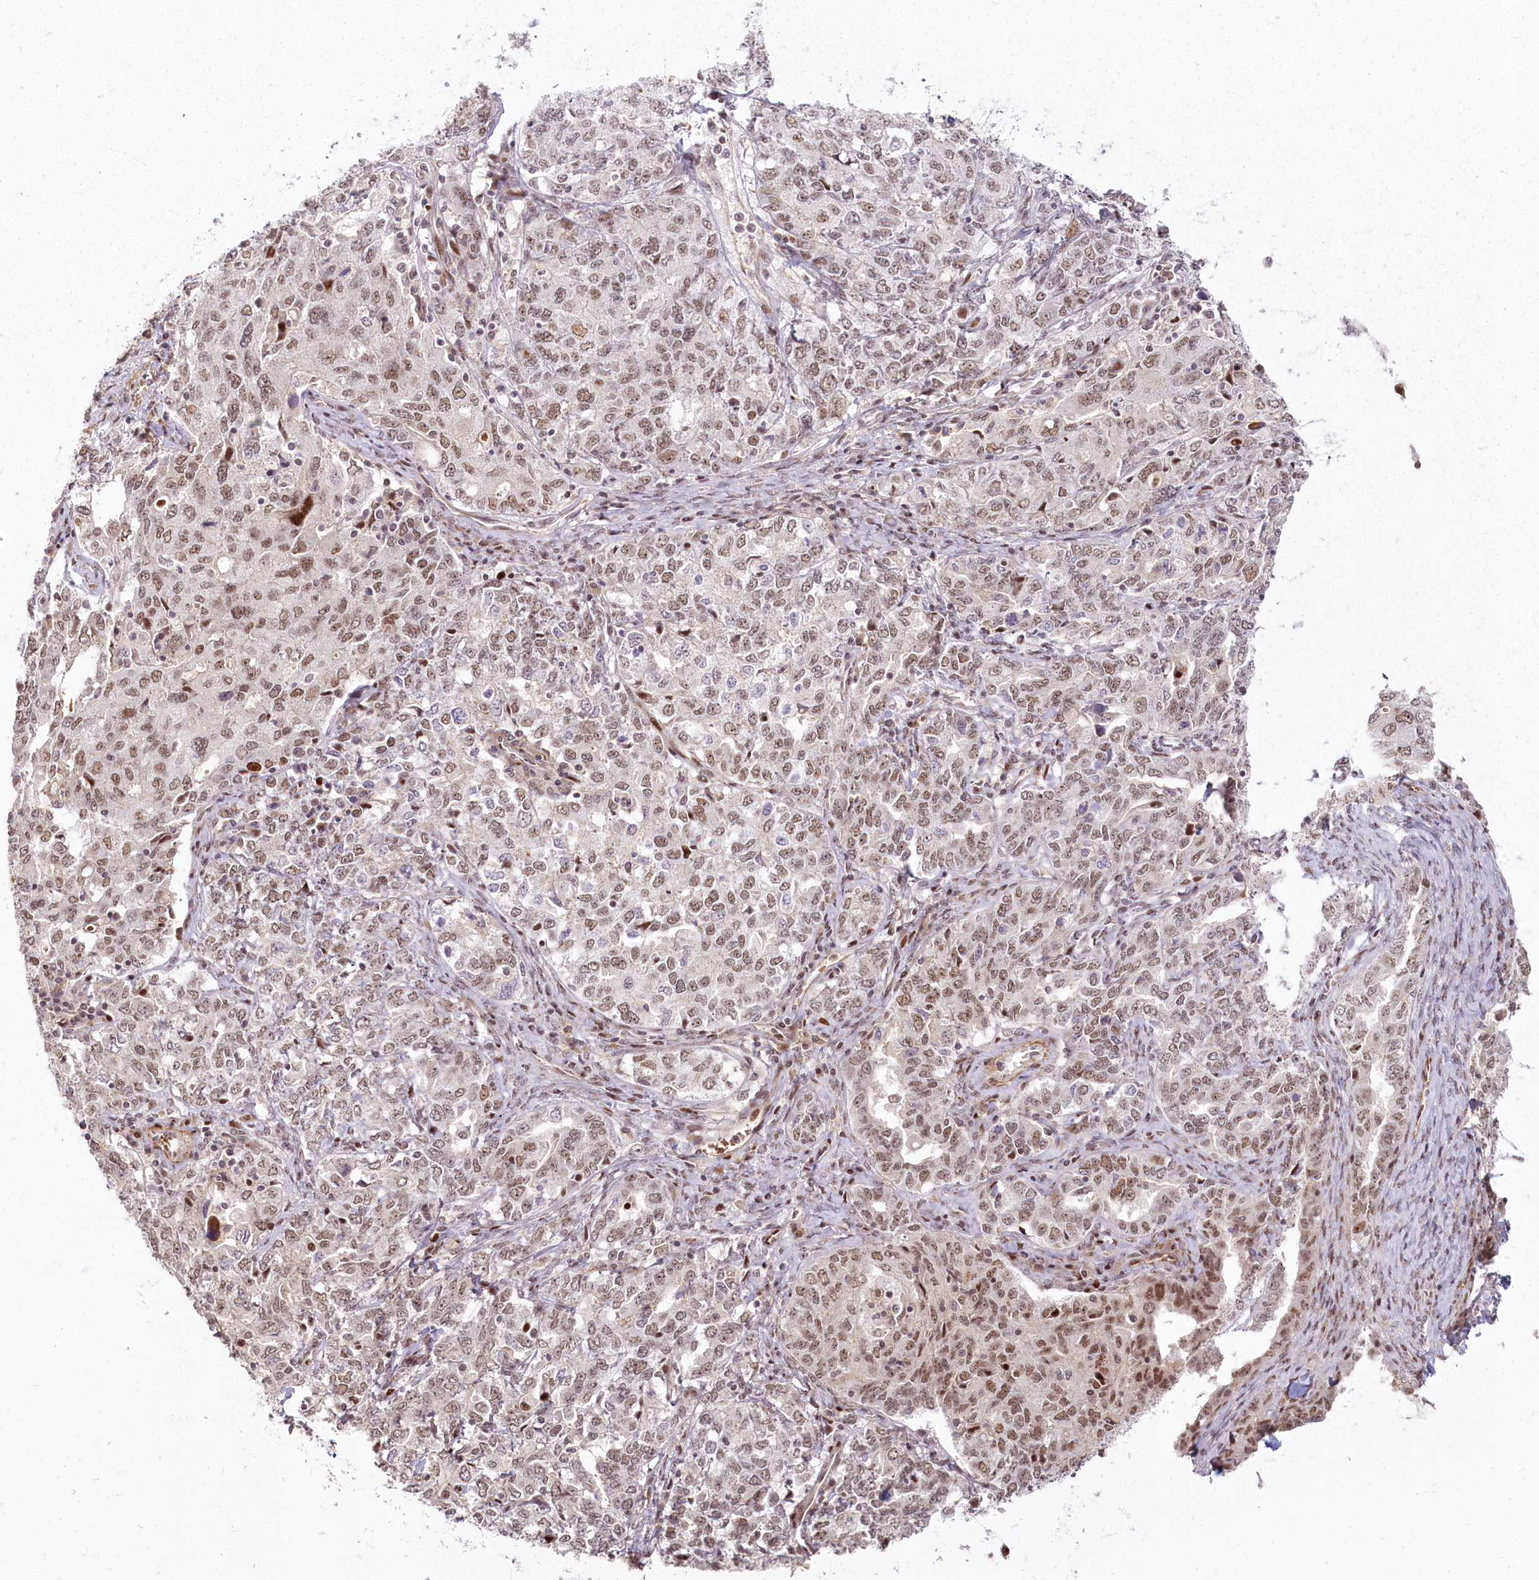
{"staining": {"intensity": "moderate", "quantity": ">75%", "location": "nuclear"}, "tissue": "ovarian cancer", "cell_type": "Tumor cells", "image_type": "cancer", "snomed": [{"axis": "morphology", "description": "Carcinoma, endometroid"}, {"axis": "topography", "description": "Ovary"}], "caption": "Tumor cells exhibit medium levels of moderate nuclear staining in about >75% of cells in ovarian cancer (endometroid carcinoma).", "gene": "FAM204A", "patient": {"sex": "female", "age": 62}}